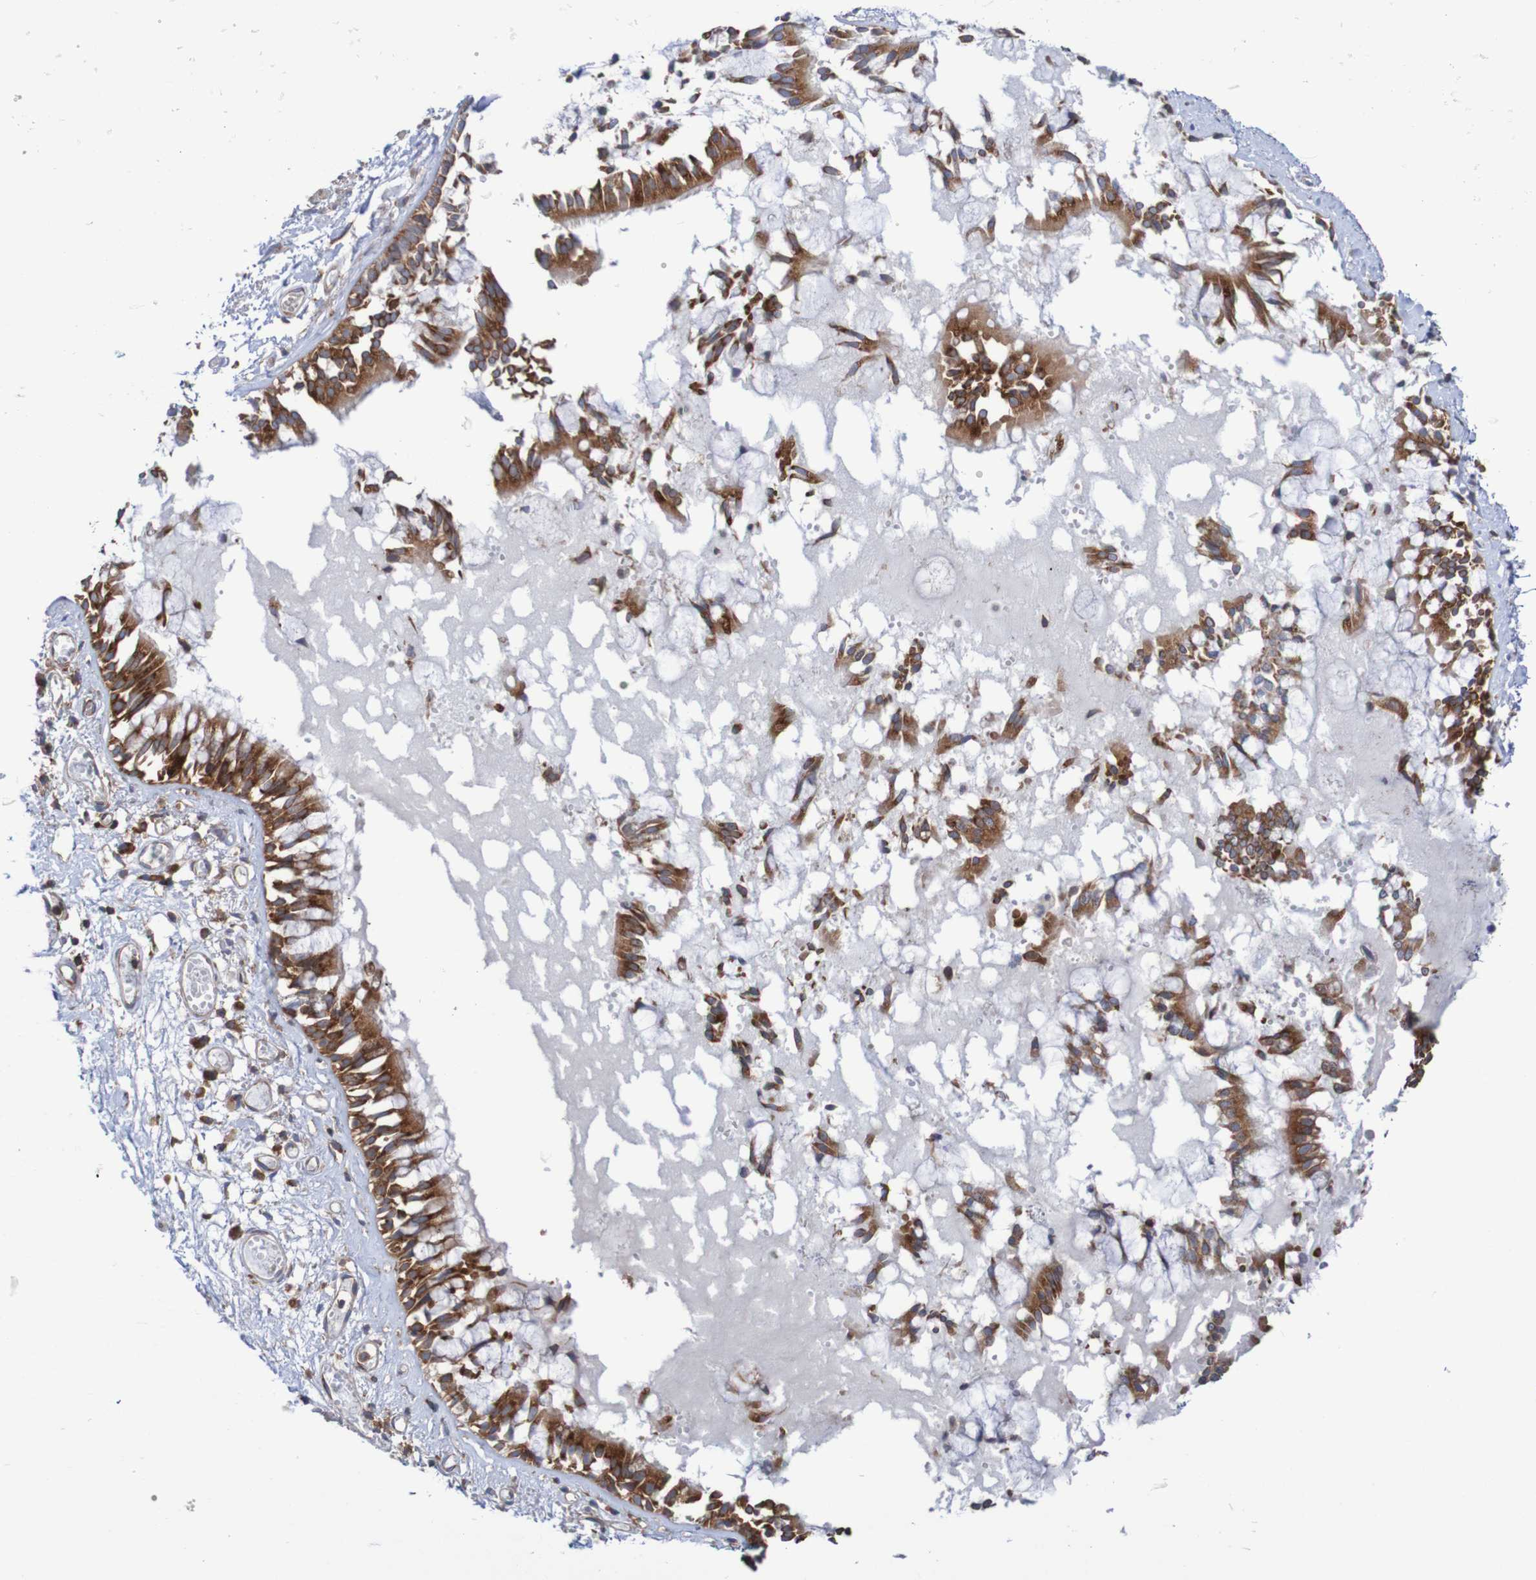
{"staining": {"intensity": "strong", "quantity": ">75%", "location": "cytoplasmic/membranous"}, "tissue": "bronchus", "cell_type": "Respiratory epithelial cells", "image_type": "normal", "snomed": [{"axis": "morphology", "description": "Normal tissue, NOS"}, {"axis": "morphology", "description": "Inflammation, NOS"}, {"axis": "topography", "description": "Cartilage tissue"}, {"axis": "topography", "description": "Lung"}], "caption": "Immunohistochemistry staining of unremarkable bronchus, which shows high levels of strong cytoplasmic/membranous expression in approximately >75% of respiratory epithelial cells indicating strong cytoplasmic/membranous protein expression. The staining was performed using DAB (brown) for protein detection and nuclei were counterstained in hematoxylin (blue).", "gene": "FXR2", "patient": {"sex": "male", "age": 71}}